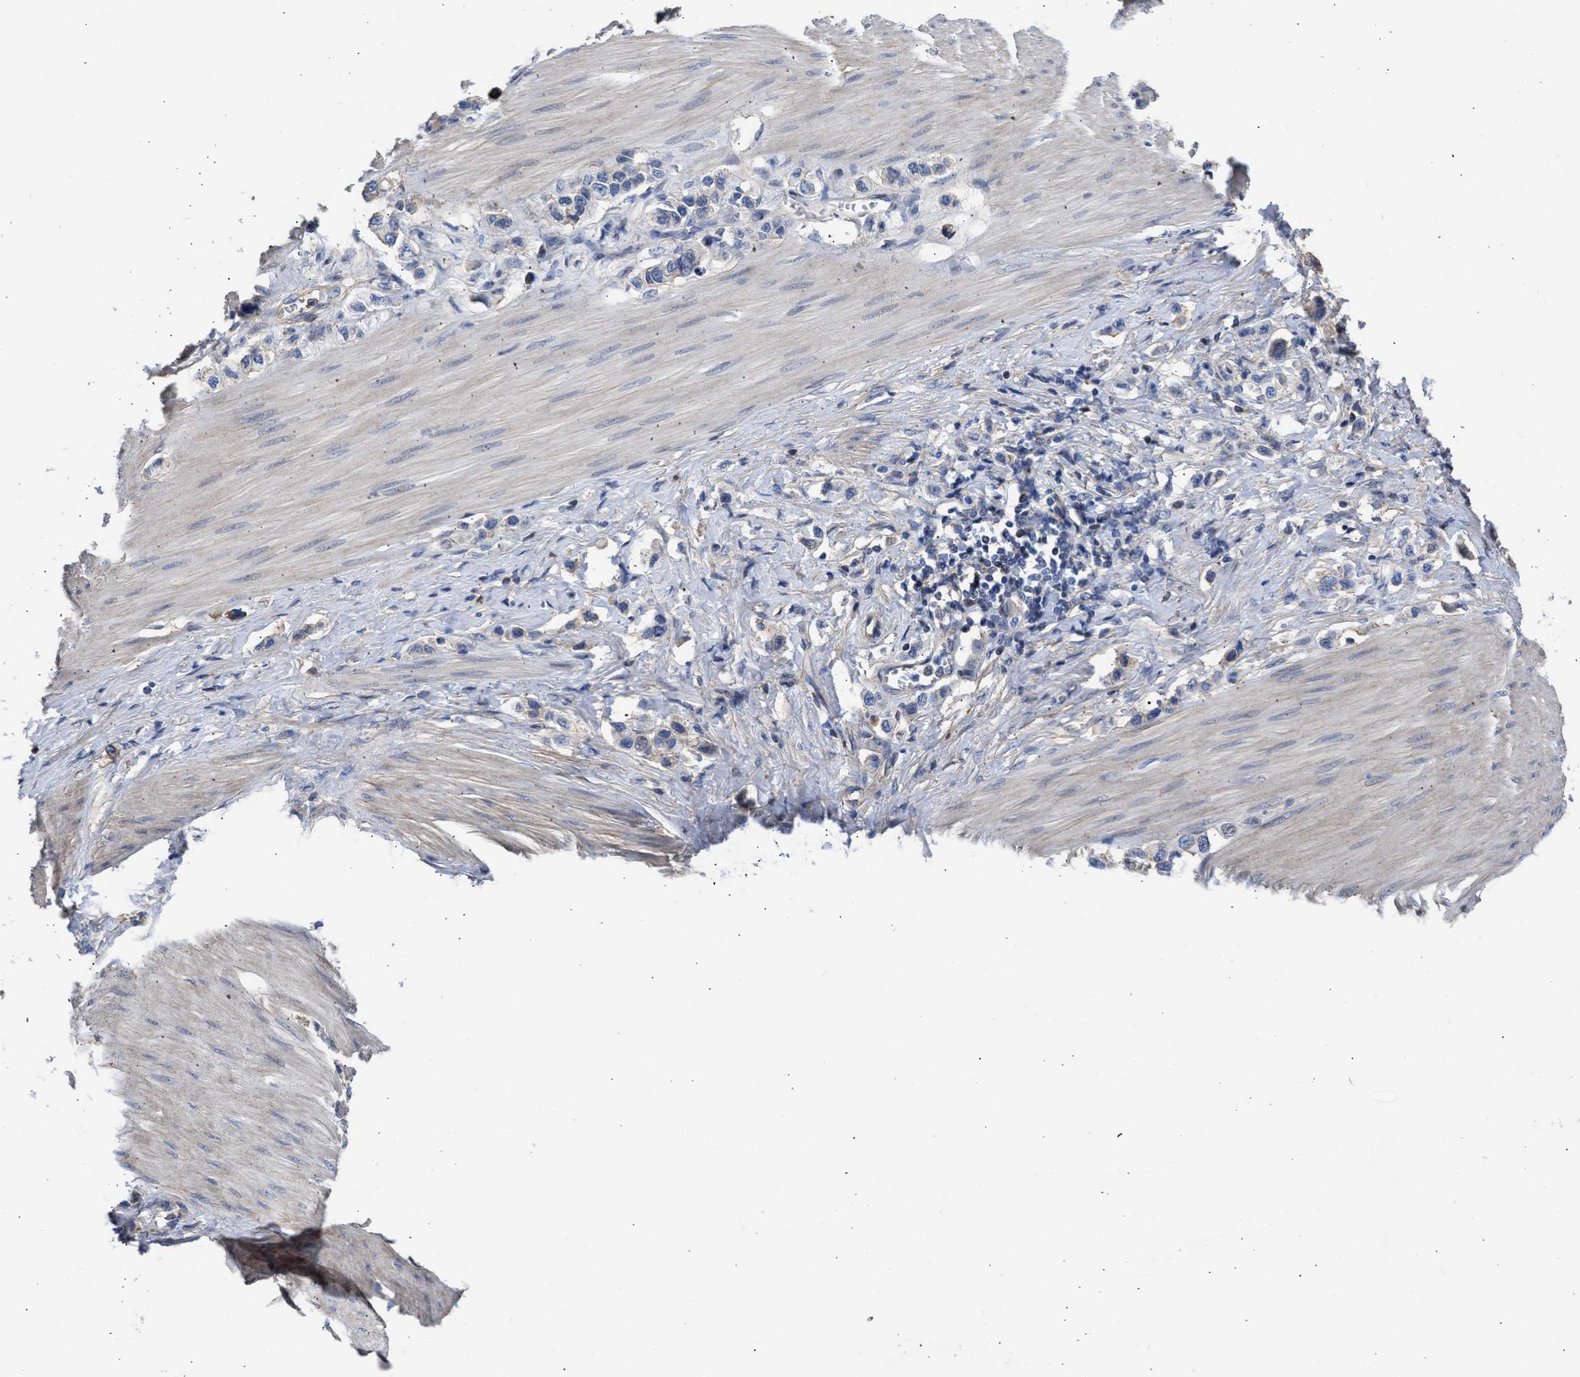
{"staining": {"intensity": "negative", "quantity": "none", "location": "none"}, "tissue": "stomach cancer", "cell_type": "Tumor cells", "image_type": "cancer", "snomed": [{"axis": "morphology", "description": "Adenocarcinoma, NOS"}, {"axis": "topography", "description": "Stomach"}], "caption": "This is a photomicrograph of immunohistochemistry staining of stomach adenocarcinoma, which shows no positivity in tumor cells.", "gene": "MAS1L", "patient": {"sex": "female", "age": 65}}